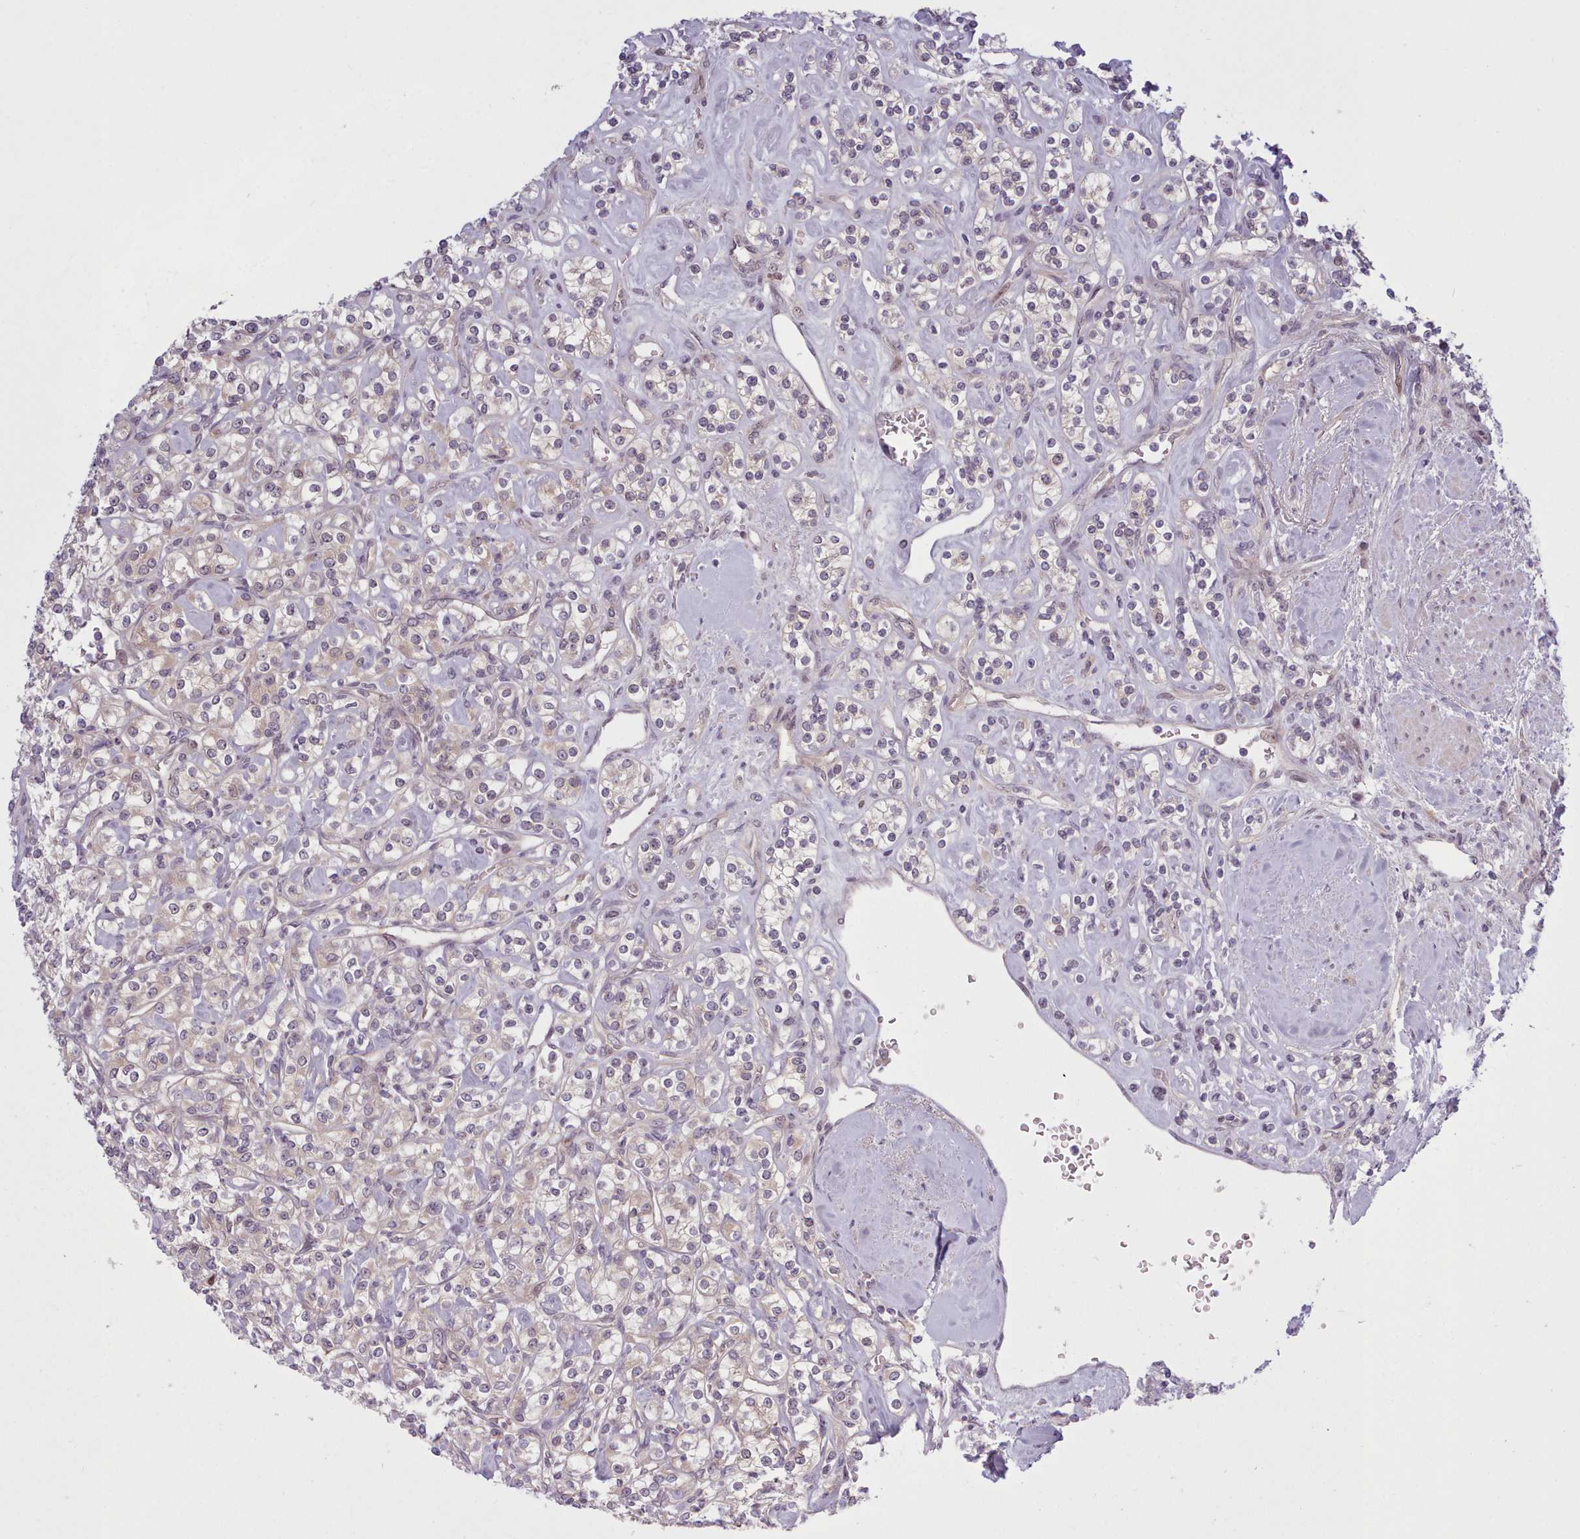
{"staining": {"intensity": "negative", "quantity": "none", "location": "none"}, "tissue": "renal cancer", "cell_type": "Tumor cells", "image_type": "cancer", "snomed": [{"axis": "morphology", "description": "Adenocarcinoma, NOS"}, {"axis": "topography", "description": "Kidney"}], "caption": "Renal cancer (adenocarcinoma) was stained to show a protein in brown. There is no significant positivity in tumor cells.", "gene": "KBTBD7", "patient": {"sex": "male", "age": 77}}